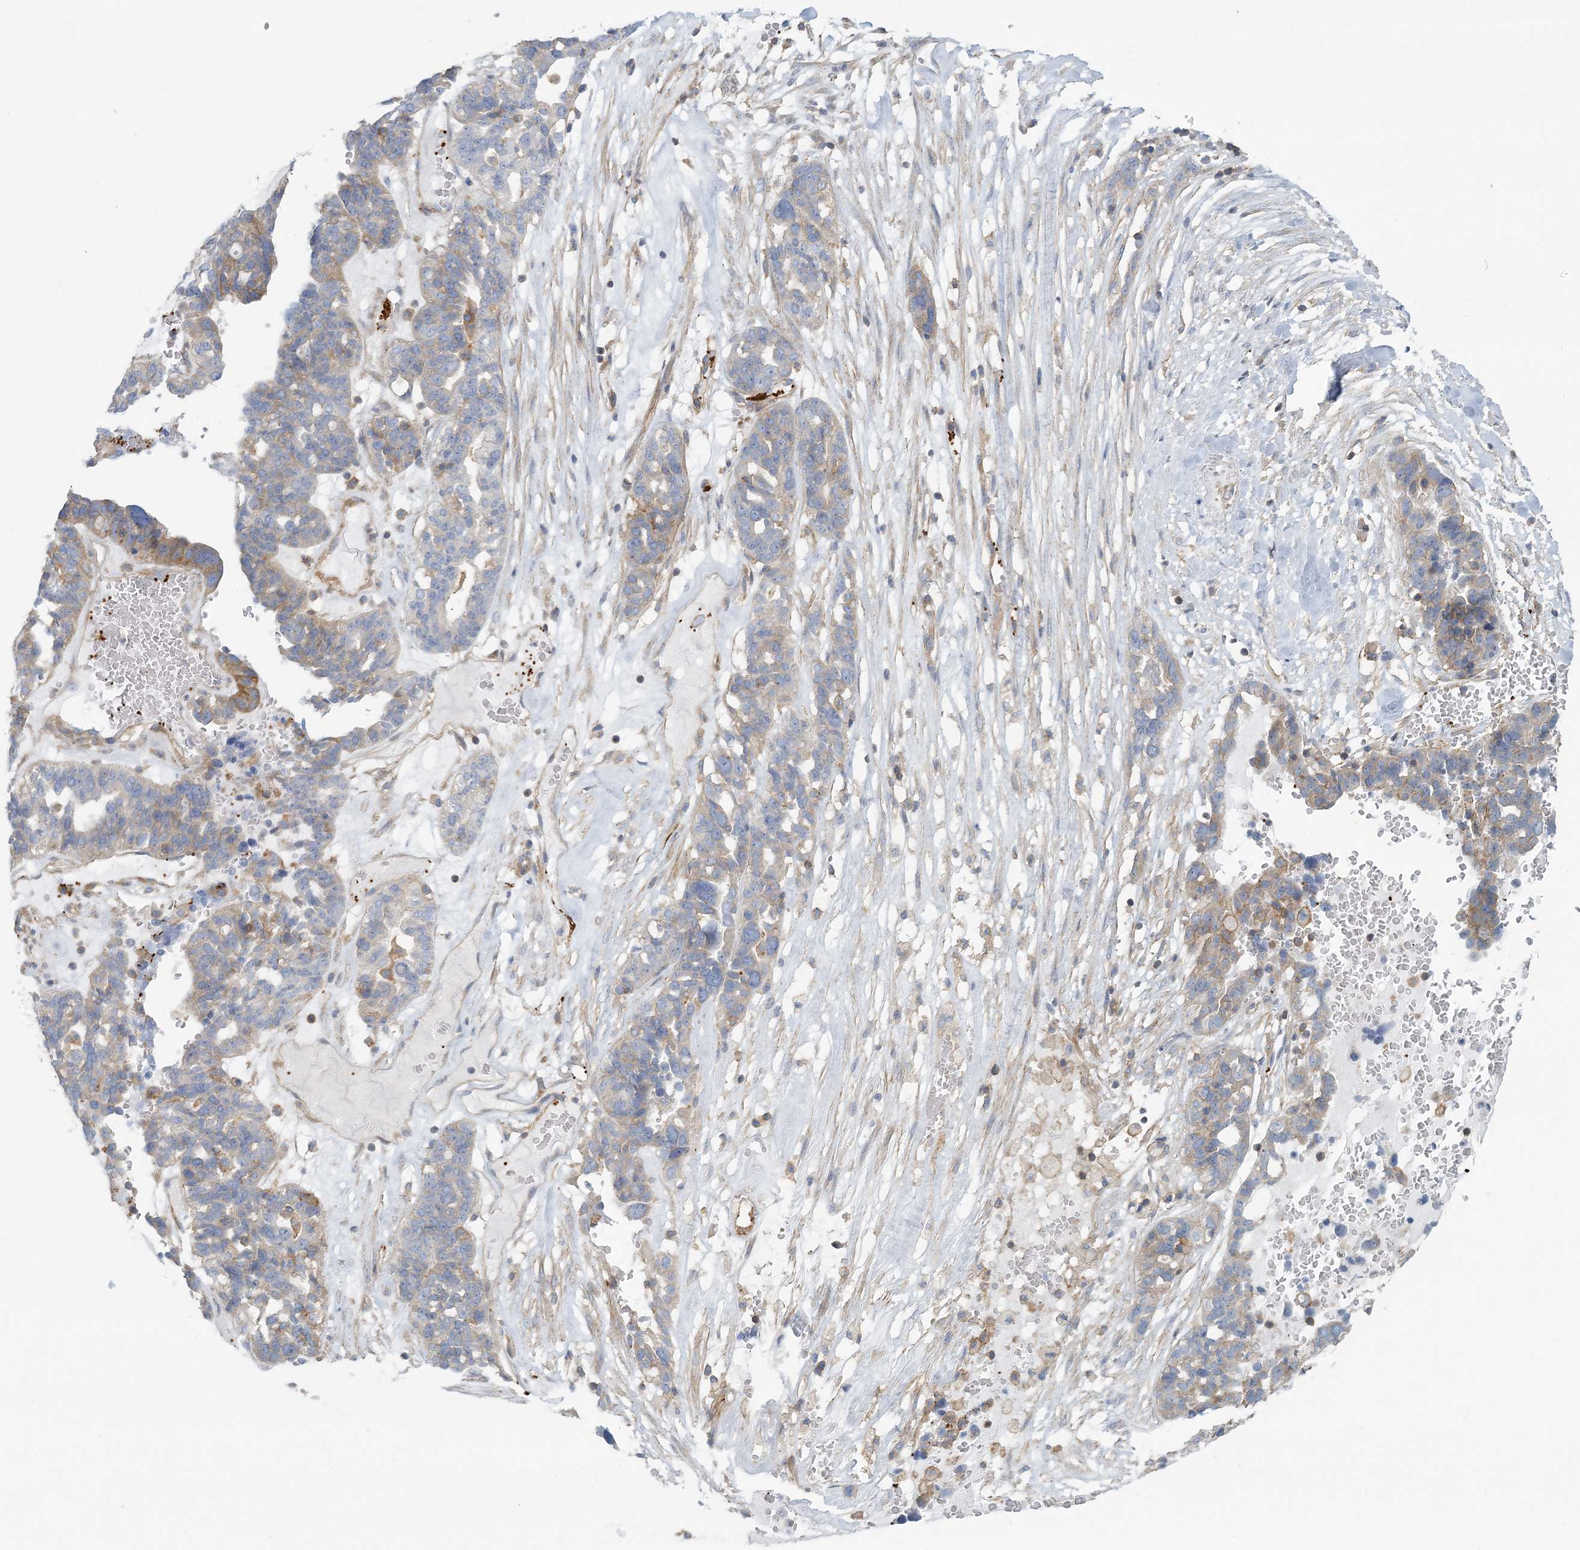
{"staining": {"intensity": "weak", "quantity": "<25%", "location": "cytoplasmic/membranous"}, "tissue": "ovarian cancer", "cell_type": "Tumor cells", "image_type": "cancer", "snomed": [{"axis": "morphology", "description": "Cystadenocarcinoma, serous, NOS"}, {"axis": "topography", "description": "Ovary"}], "caption": "Tumor cells show no significant staining in ovarian cancer (serous cystadenocarcinoma).", "gene": "CUEDC2", "patient": {"sex": "female", "age": 59}}